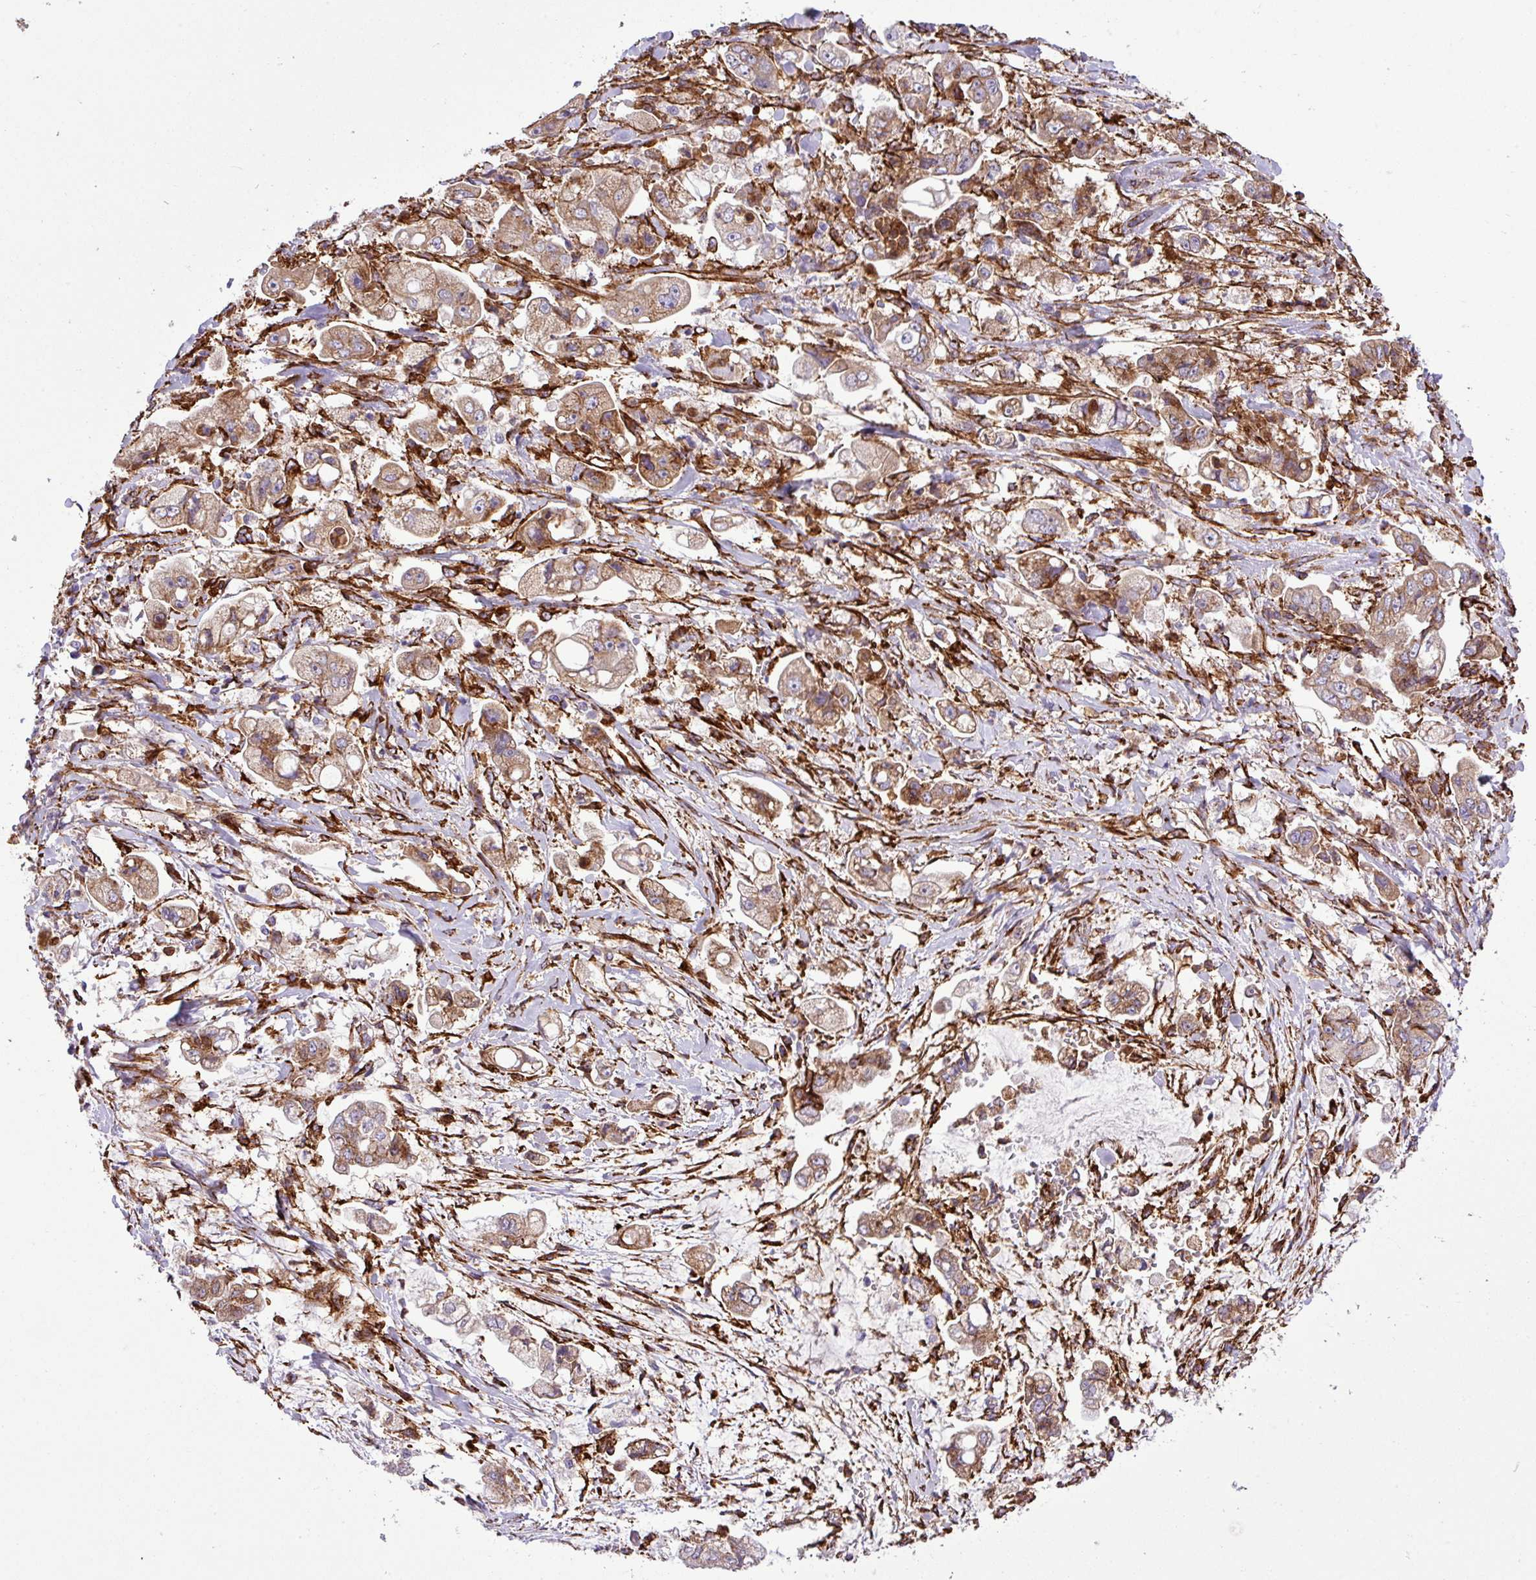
{"staining": {"intensity": "moderate", "quantity": ">75%", "location": "cytoplasmic/membranous"}, "tissue": "stomach cancer", "cell_type": "Tumor cells", "image_type": "cancer", "snomed": [{"axis": "morphology", "description": "Adenocarcinoma, NOS"}, {"axis": "topography", "description": "Stomach"}], "caption": "Adenocarcinoma (stomach) tissue reveals moderate cytoplasmic/membranous staining in approximately >75% of tumor cells, visualized by immunohistochemistry. The staining was performed using DAB, with brown indicating positive protein expression. Nuclei are stained blue with hematoxylin.", "gene": "FAM47E", "patient": {"sex": "male", "age": 62}}